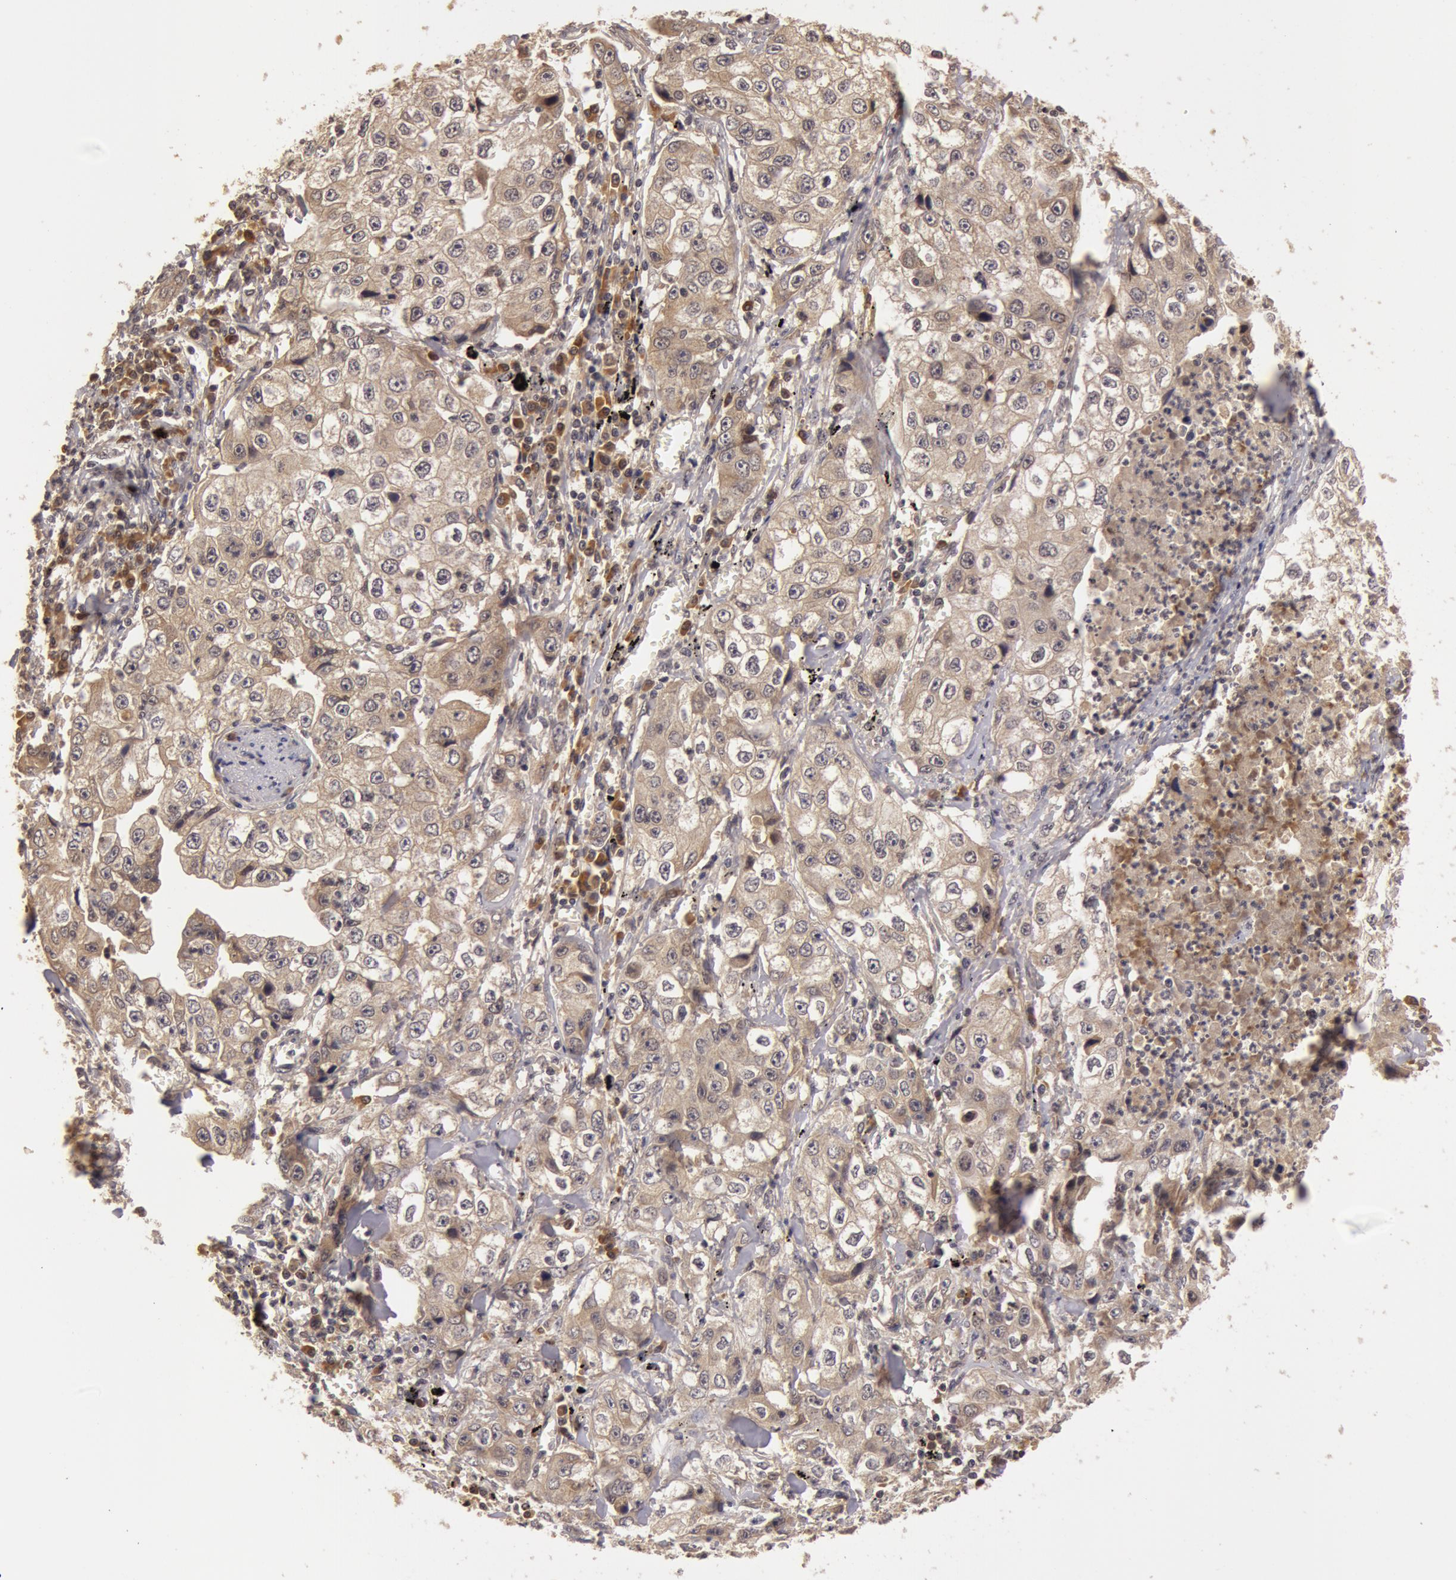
{"staining": {"intensity": "weak", "quantity": ">75%", "location": "cytoplasmic/membranous"}, "tissue": "lung cancer", "cell_type": "Tumor cells", "image_type": "cancer", "snomed": [{"axis": "morphology", "description": "Squamous cell carcinoma, NOS"}, {"axis": "topography", "description": "Lung"}], "caption": "DAB (3,3'-diaminobenzidine) immunohistochemical staining of human lung squamous cell carcinoma displays weak cytoplasmic/membranous protein positivity in approximately >75% of tumor cells. (DAB = brown stain, brightfield microscopy at high magnification).", "gene": "BCHE", "patient": {"sex": "male", "age": 64}}